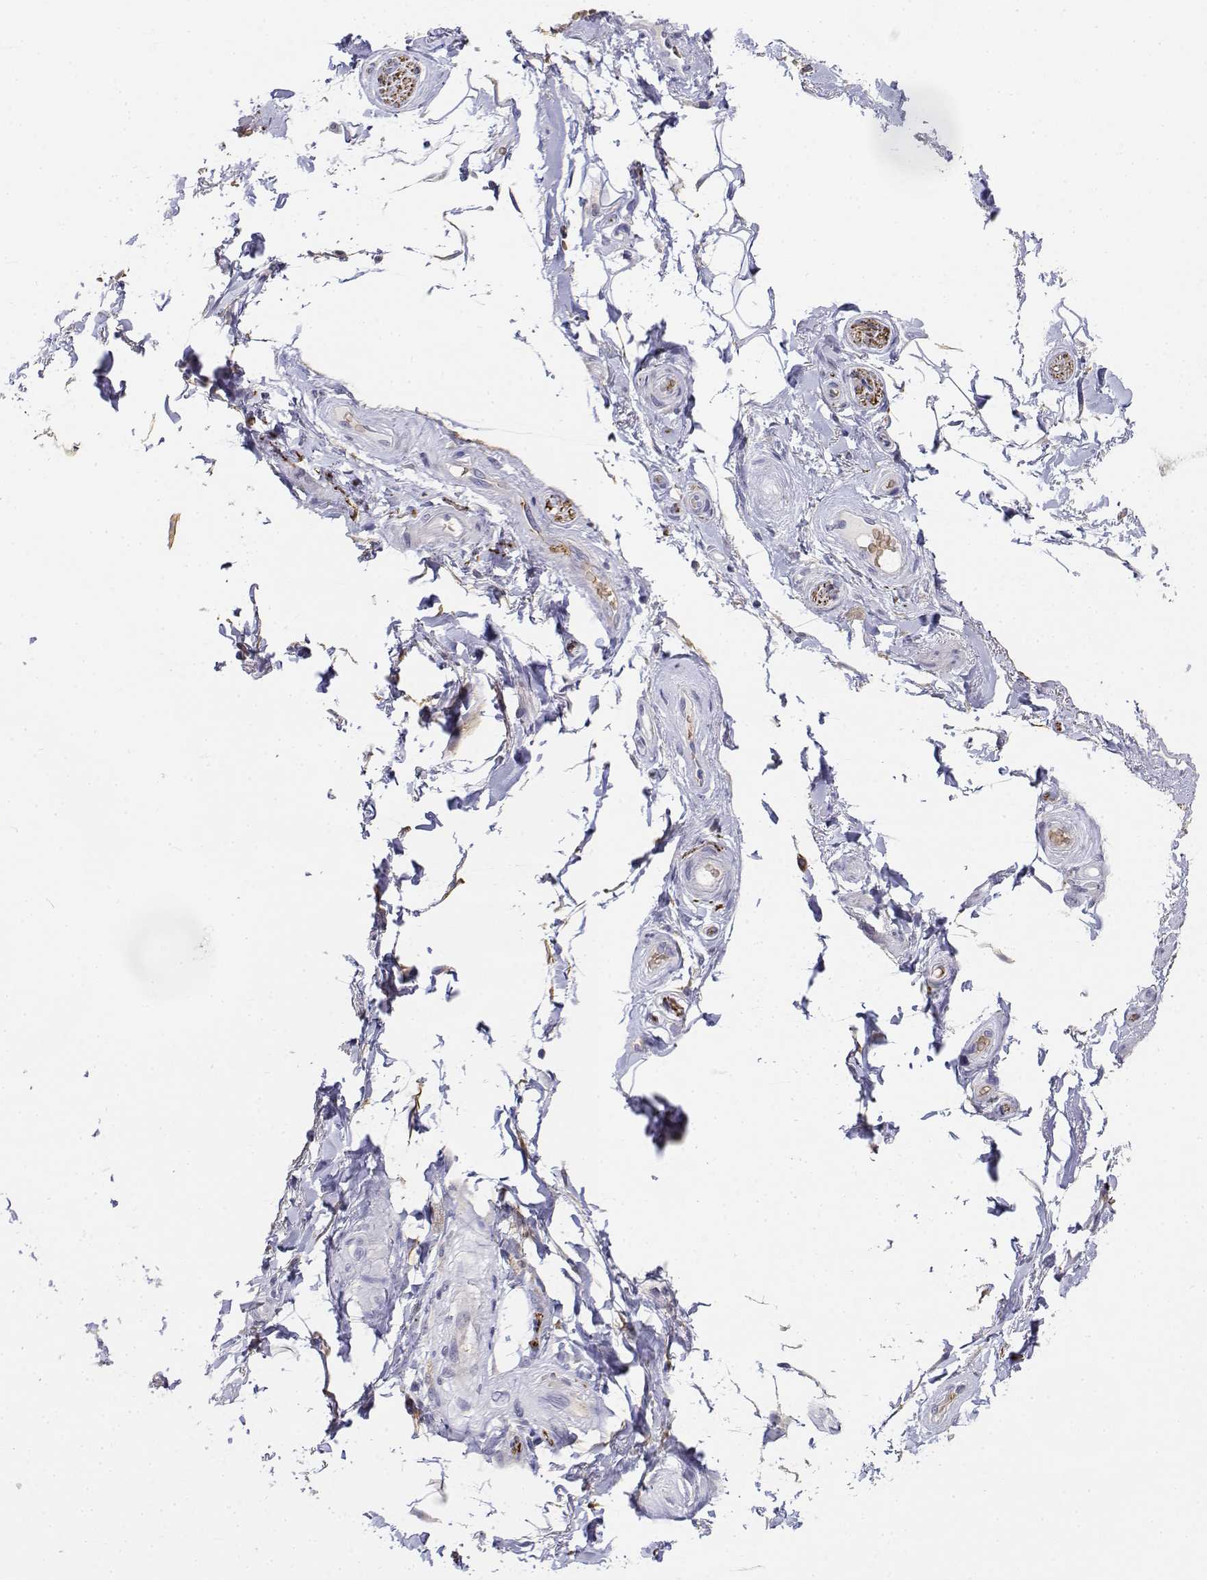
{"staining": {"intensity": "negative", "quantity": "none", "location": "none"}, "tissue": "adipose tissue", "cell_type": "Adipocytes", "image_type": "normal", "snomed": [{"axis": "morphology", "description": "Normal tissue, NOS"}, {"axis": "topography", "description": "Anal"}, {"axis": "topography", "description": "Peripheral nerve tissue"}], "caption": "Image shows no protein staining in adipocytes of benign adipose tissue.", "gene": "CADM1", "patient": {"sex": "male", "age": 51}}